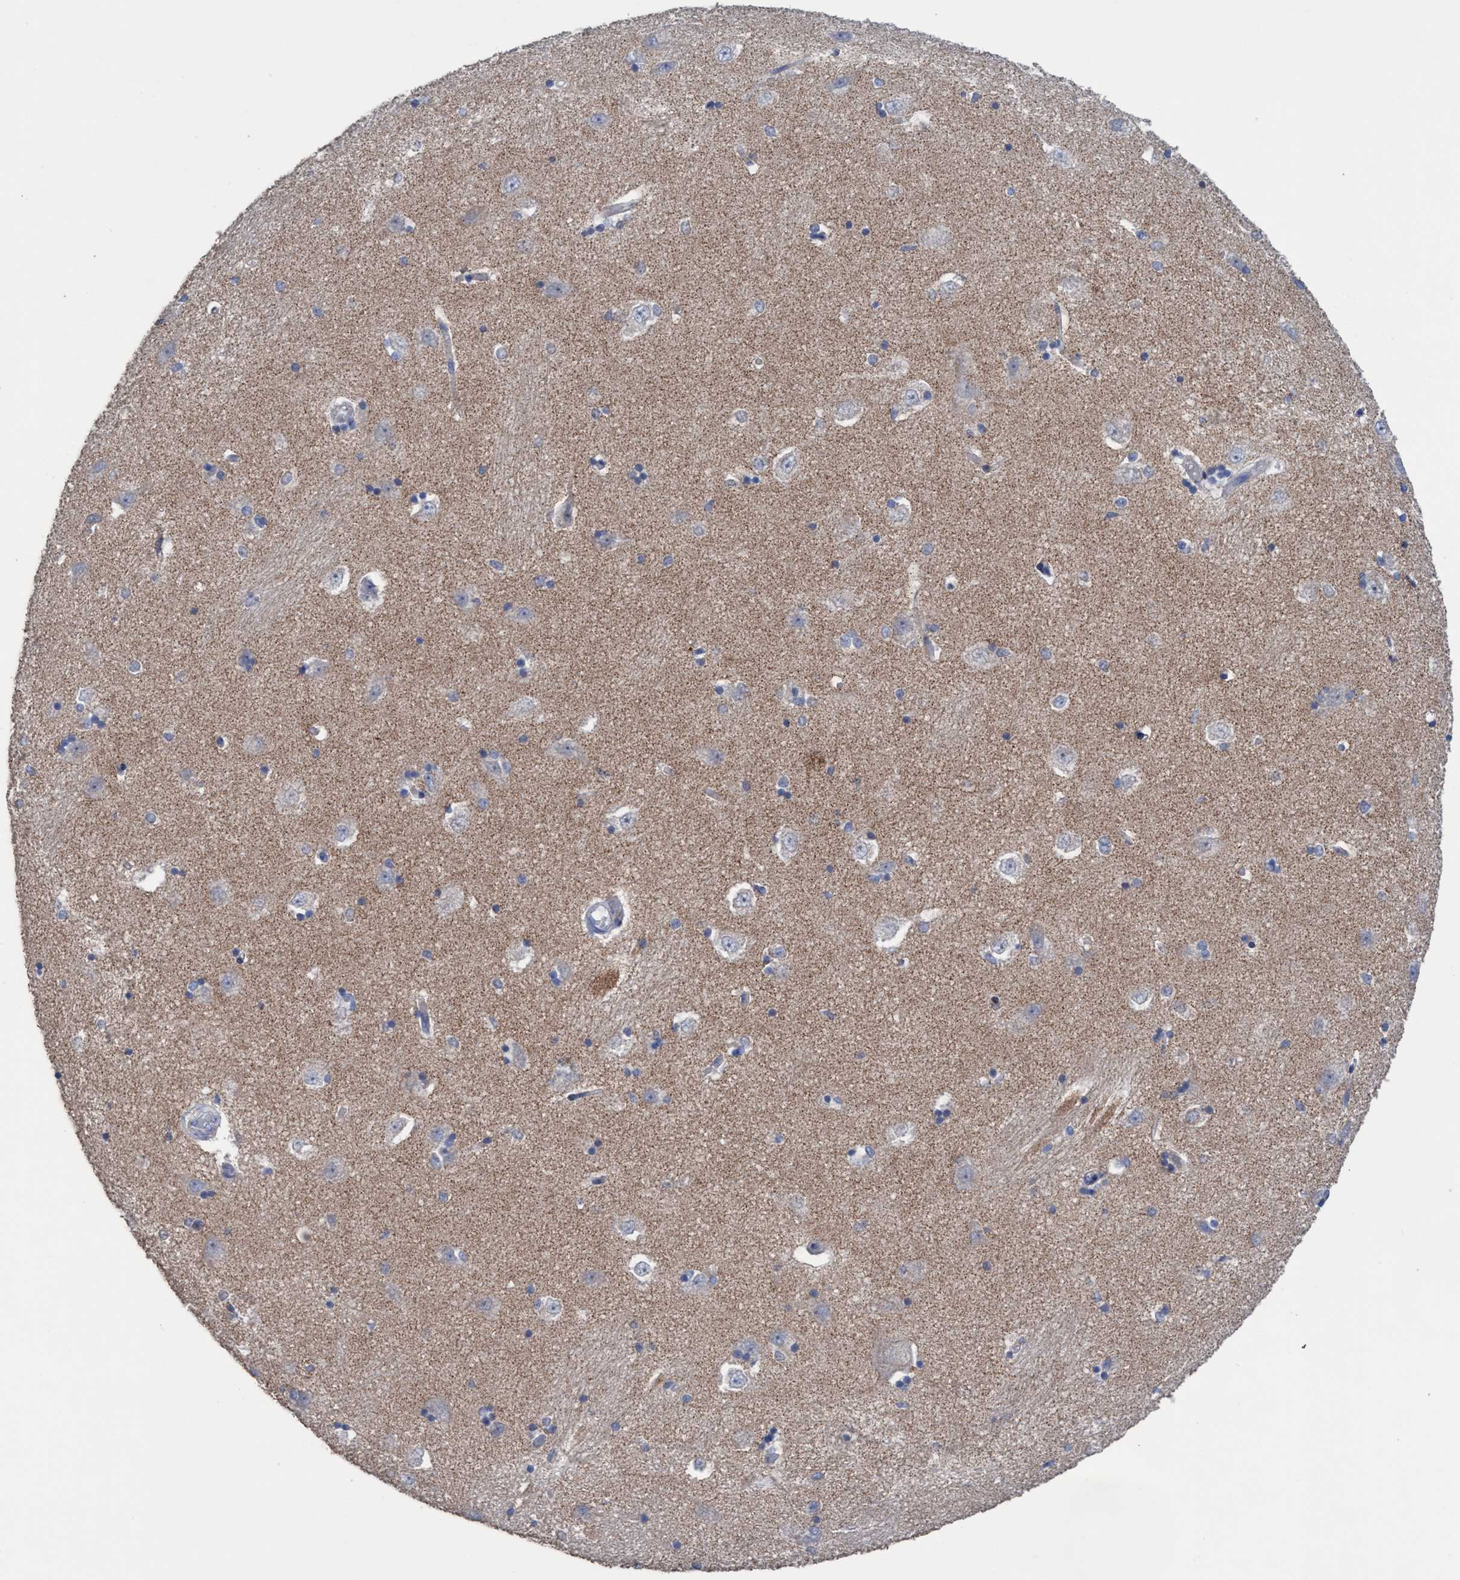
{"staining": {"intensity": "negative", "quantity": "none", "location": "none"}, "tissue": "hippocampus", "cell_type": "Glial cells", "image_type": "normal", "snomed": [{"axis": "morphology", "description": "Normal tissue, NOS"}, {"axis": "topography", "description": "Hippocampus"}], "caption": "This is an IHC photomicrograph of normal hippocampus. There is no positivity in glial cells.", "gene": "RSAD1", "patient": {"sex": "male", "age": 45}}